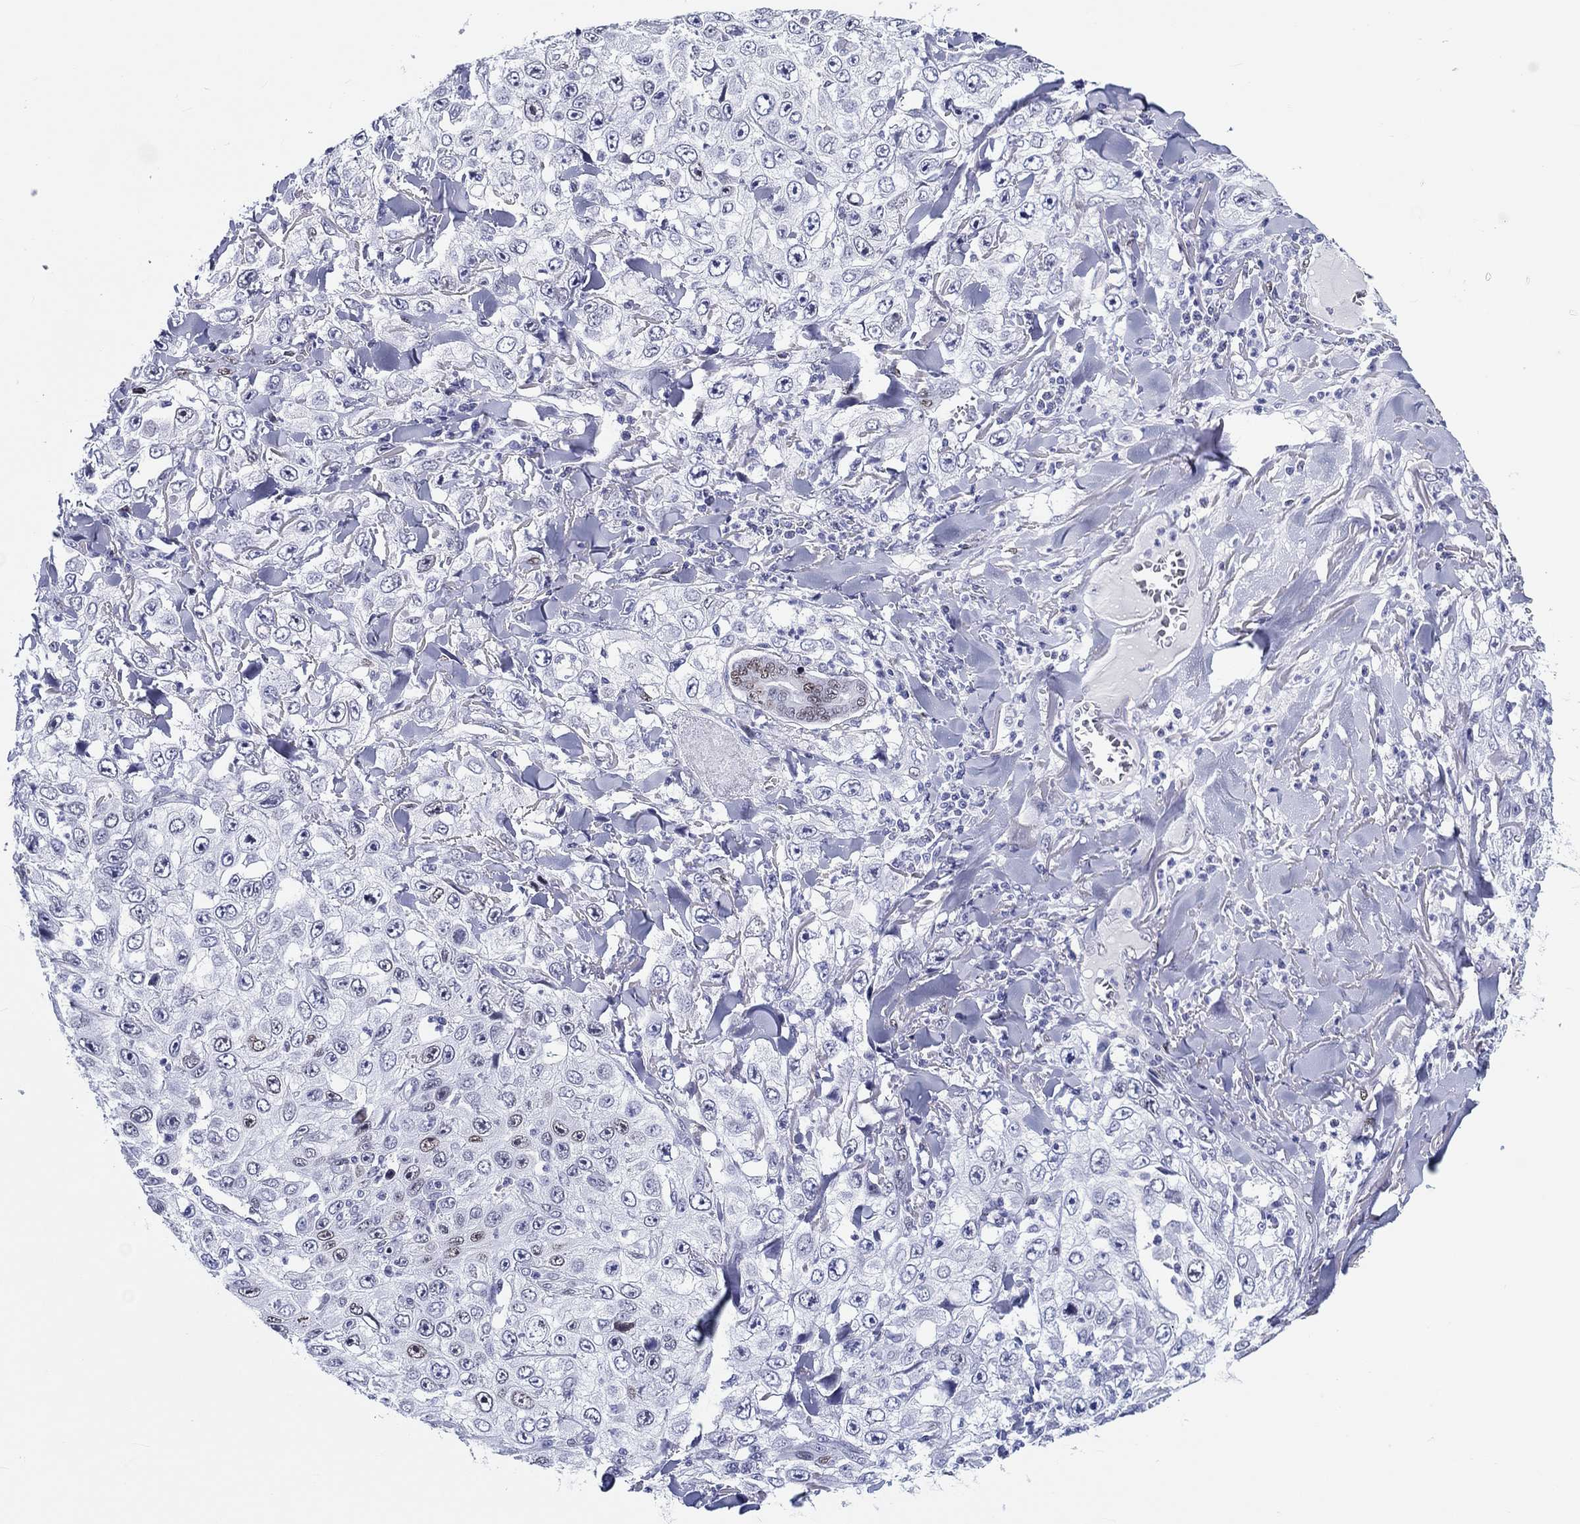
{"staining": {"intensity": "weak", "quantity": "<25%", "location": "nuclear"}, "tissue": "skin cancer", "cell_type": "Tumor cells", "image_type": "cancer", "snomed": [{"axis": "morphology", "description": "Squamous cell carcinoma, NOS"}, {"axis": "topography", "description": "Skin"}], "caption": "Image shows no significant protein staining in tumor cells of skin cancer (squamous cell carcinoma).", "gene": "H1-1", "patient": {"sex": "male", "age": 82}}